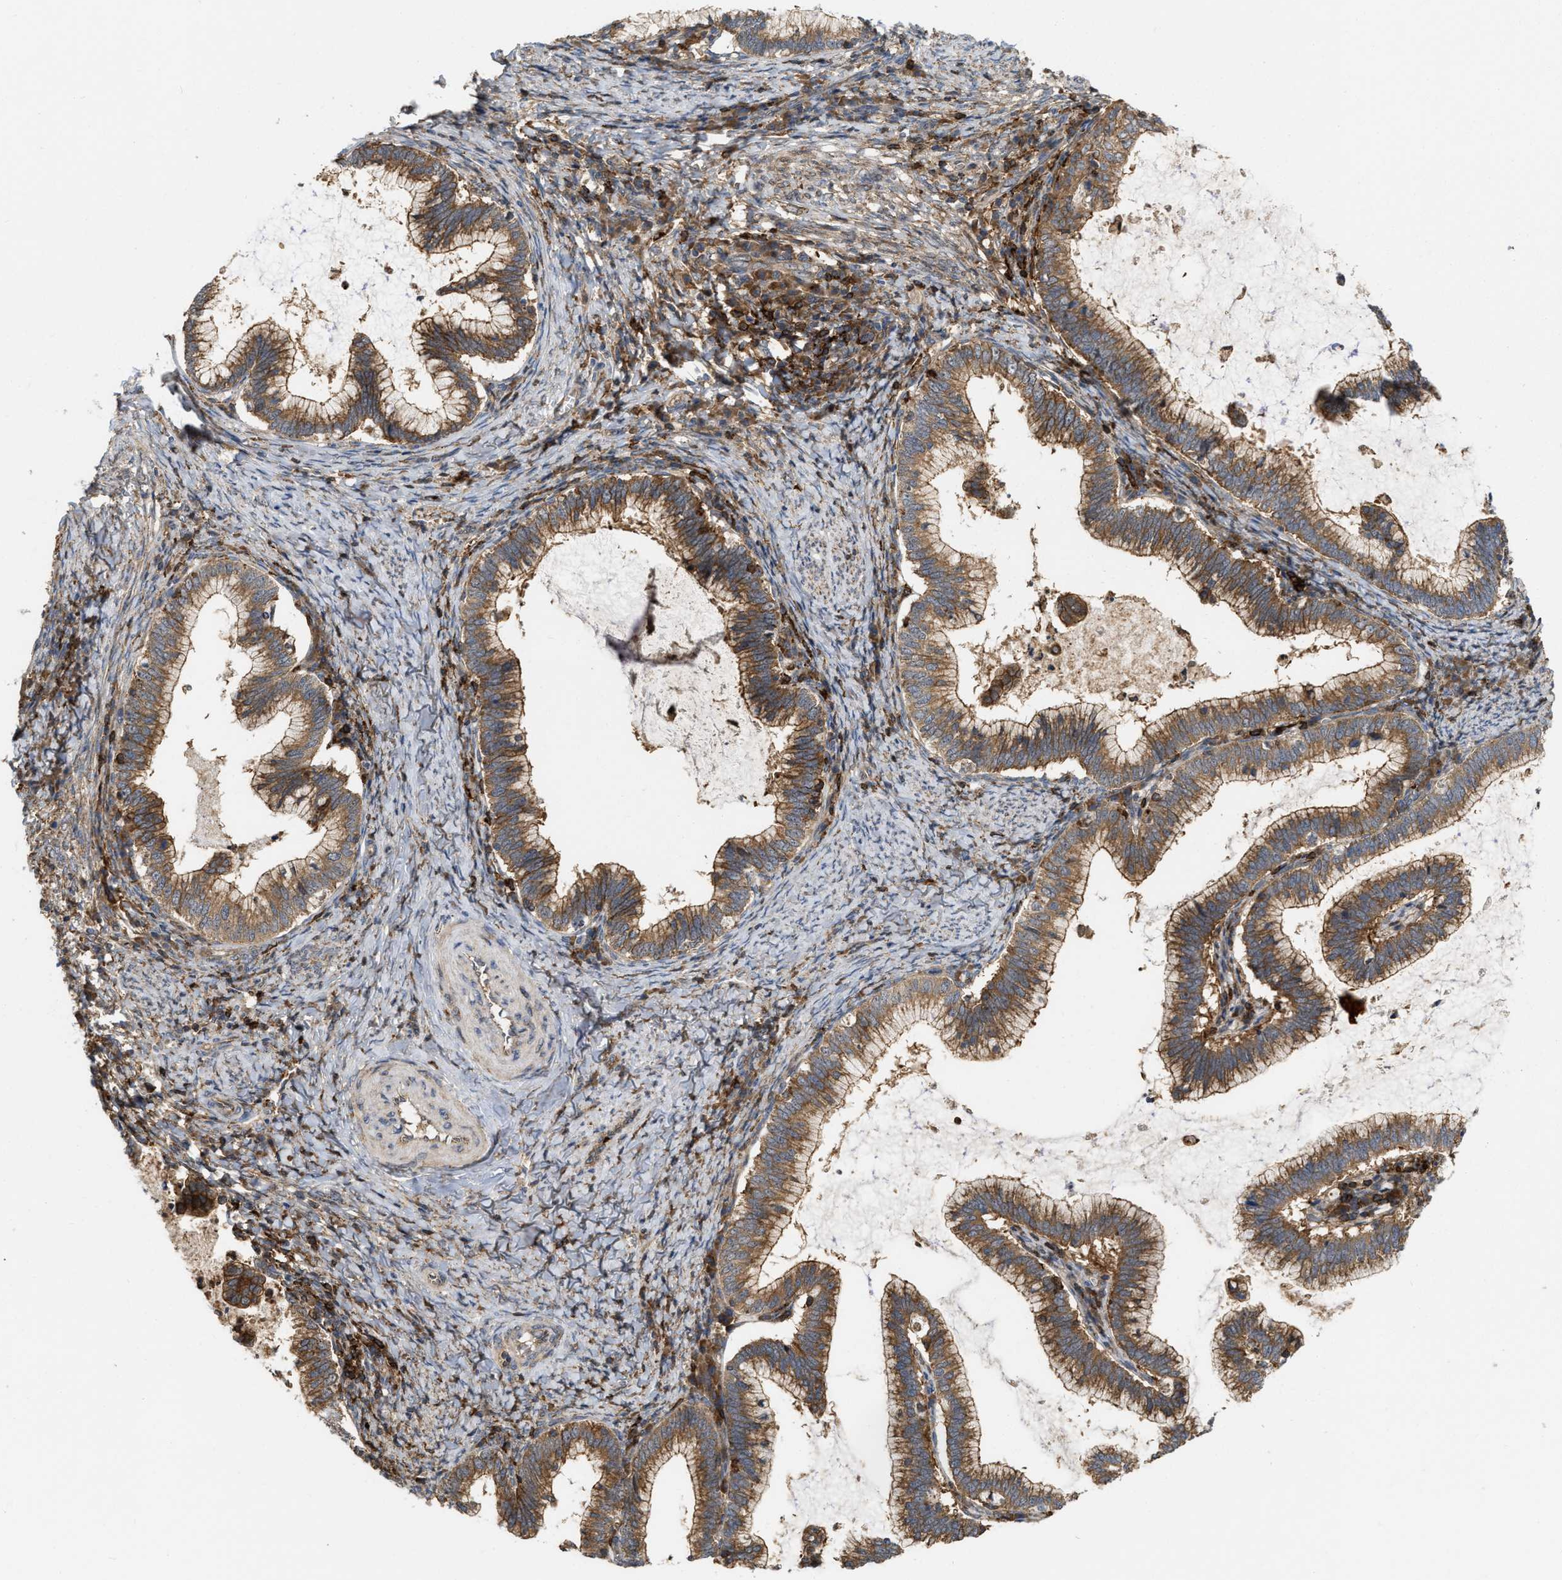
{"staining": {"intensity": "moderate", "quantity": ">75%", "location": "cytoplasmic/membranous"}, "tissue": "cervical cancer", "cell_type": "Tumor cells", "image_type": "cancer", "snomed": [{"axis": "morphology", "description": "Adenocarcinoma, NOS"}, {"axis": "topography", "description": "Cervix"}], "caption": "Tumor cells display medium levels of moderate cytoplasmic/membranous staining in about >75% of cells in human adenocarcinoma (cervical). The staining was performed using DAB (3,3'-diaminobenzidine), with brown indicating positive protein expression. Nuclei are stained blue with hematoxylin.", "gene": "IQCE", "patient": {"sex": "female", "age": 36}}